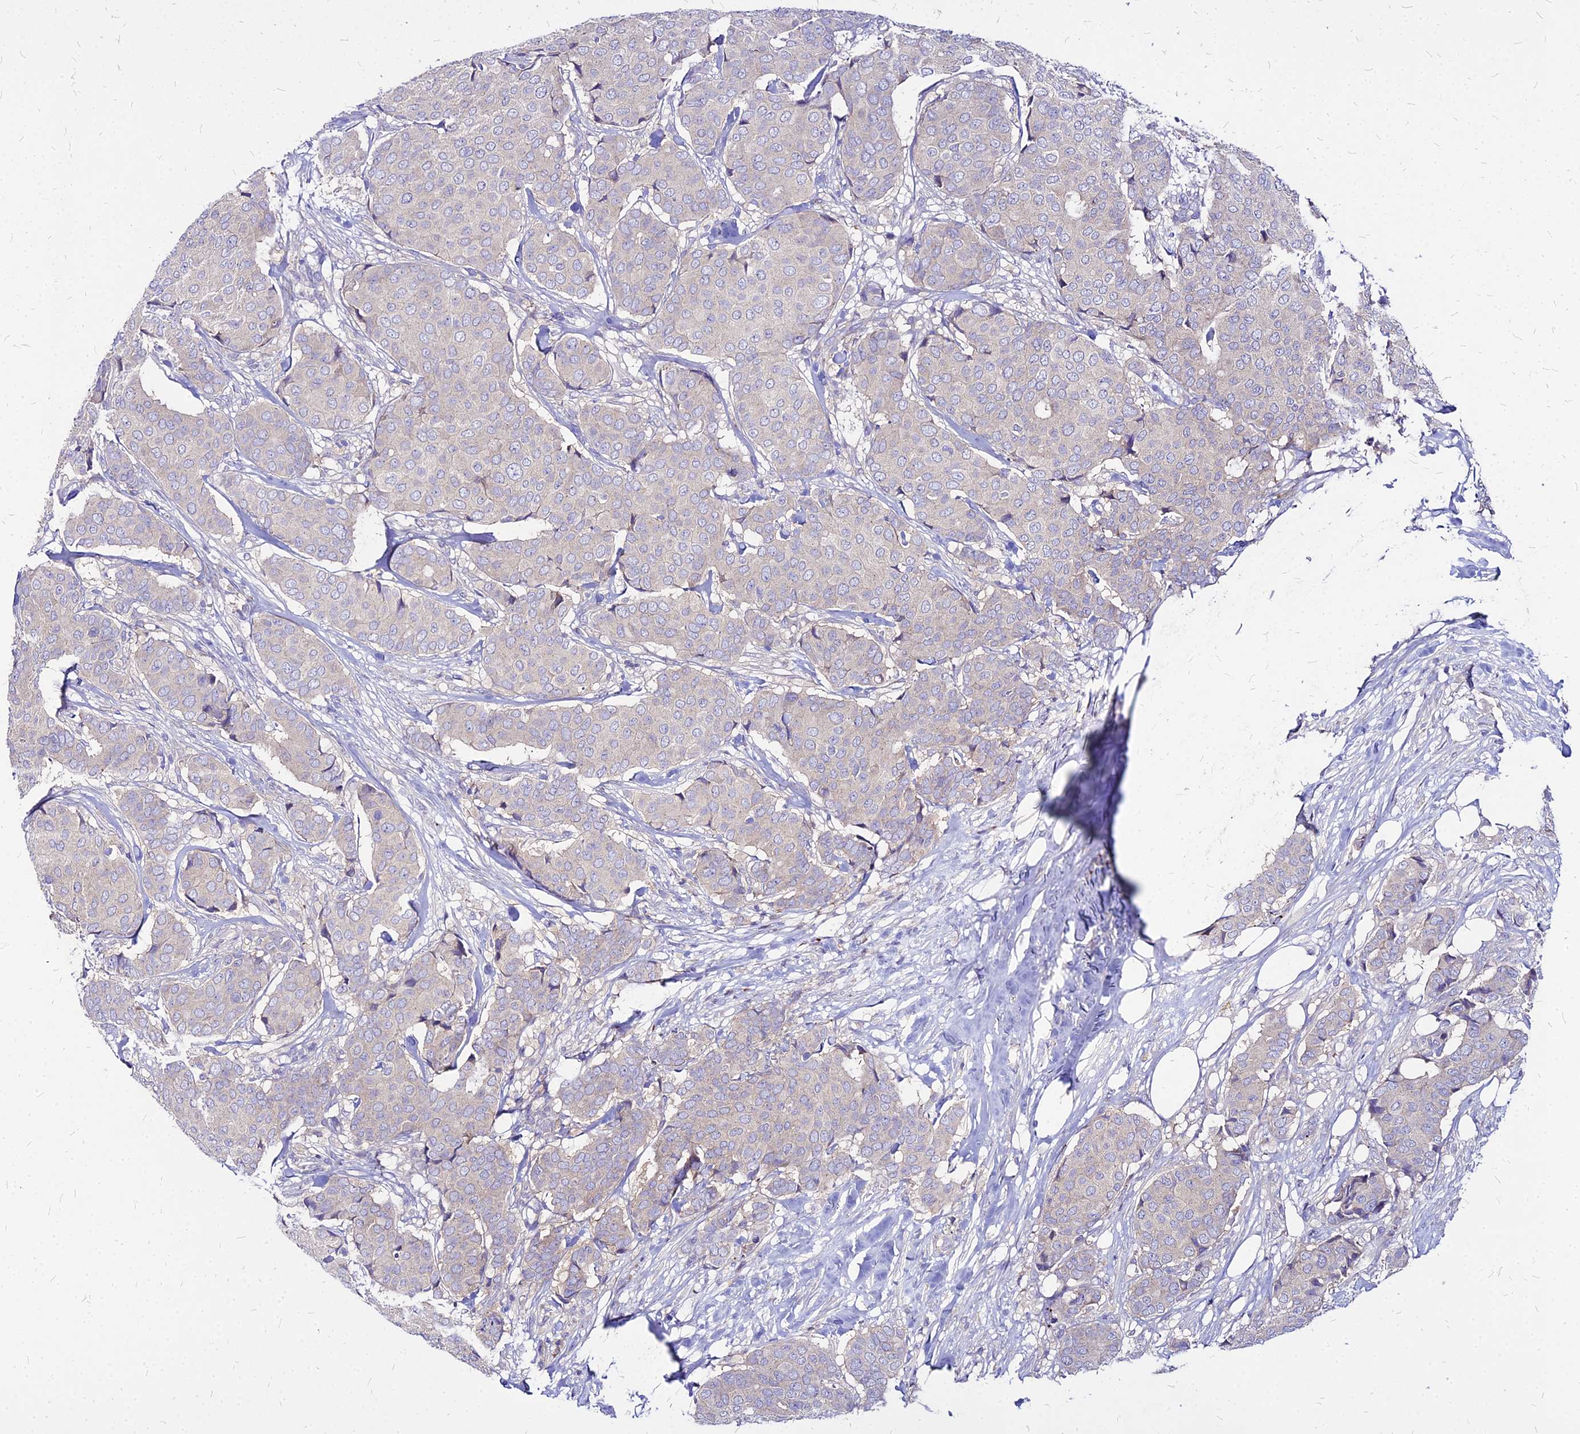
{"staining": {"intensity": "negative", "quantity": "none", "location": "none"}, "tissue": "breast cancer", "cell_type": "Tumor cells", "image_type": "cancer", "snomed": [{"axis": "morphology", "description": "Duct carcinoma"}, {"axis": "topography", "description": "Breast"}], "caption": "Human breast infiltrating ductal carcinoma stained for a protein using immunohistochemistry displays no positivity in tumor cells.", "gene": "COMMD10", "patient": {"sex": "female", "age": 75}}